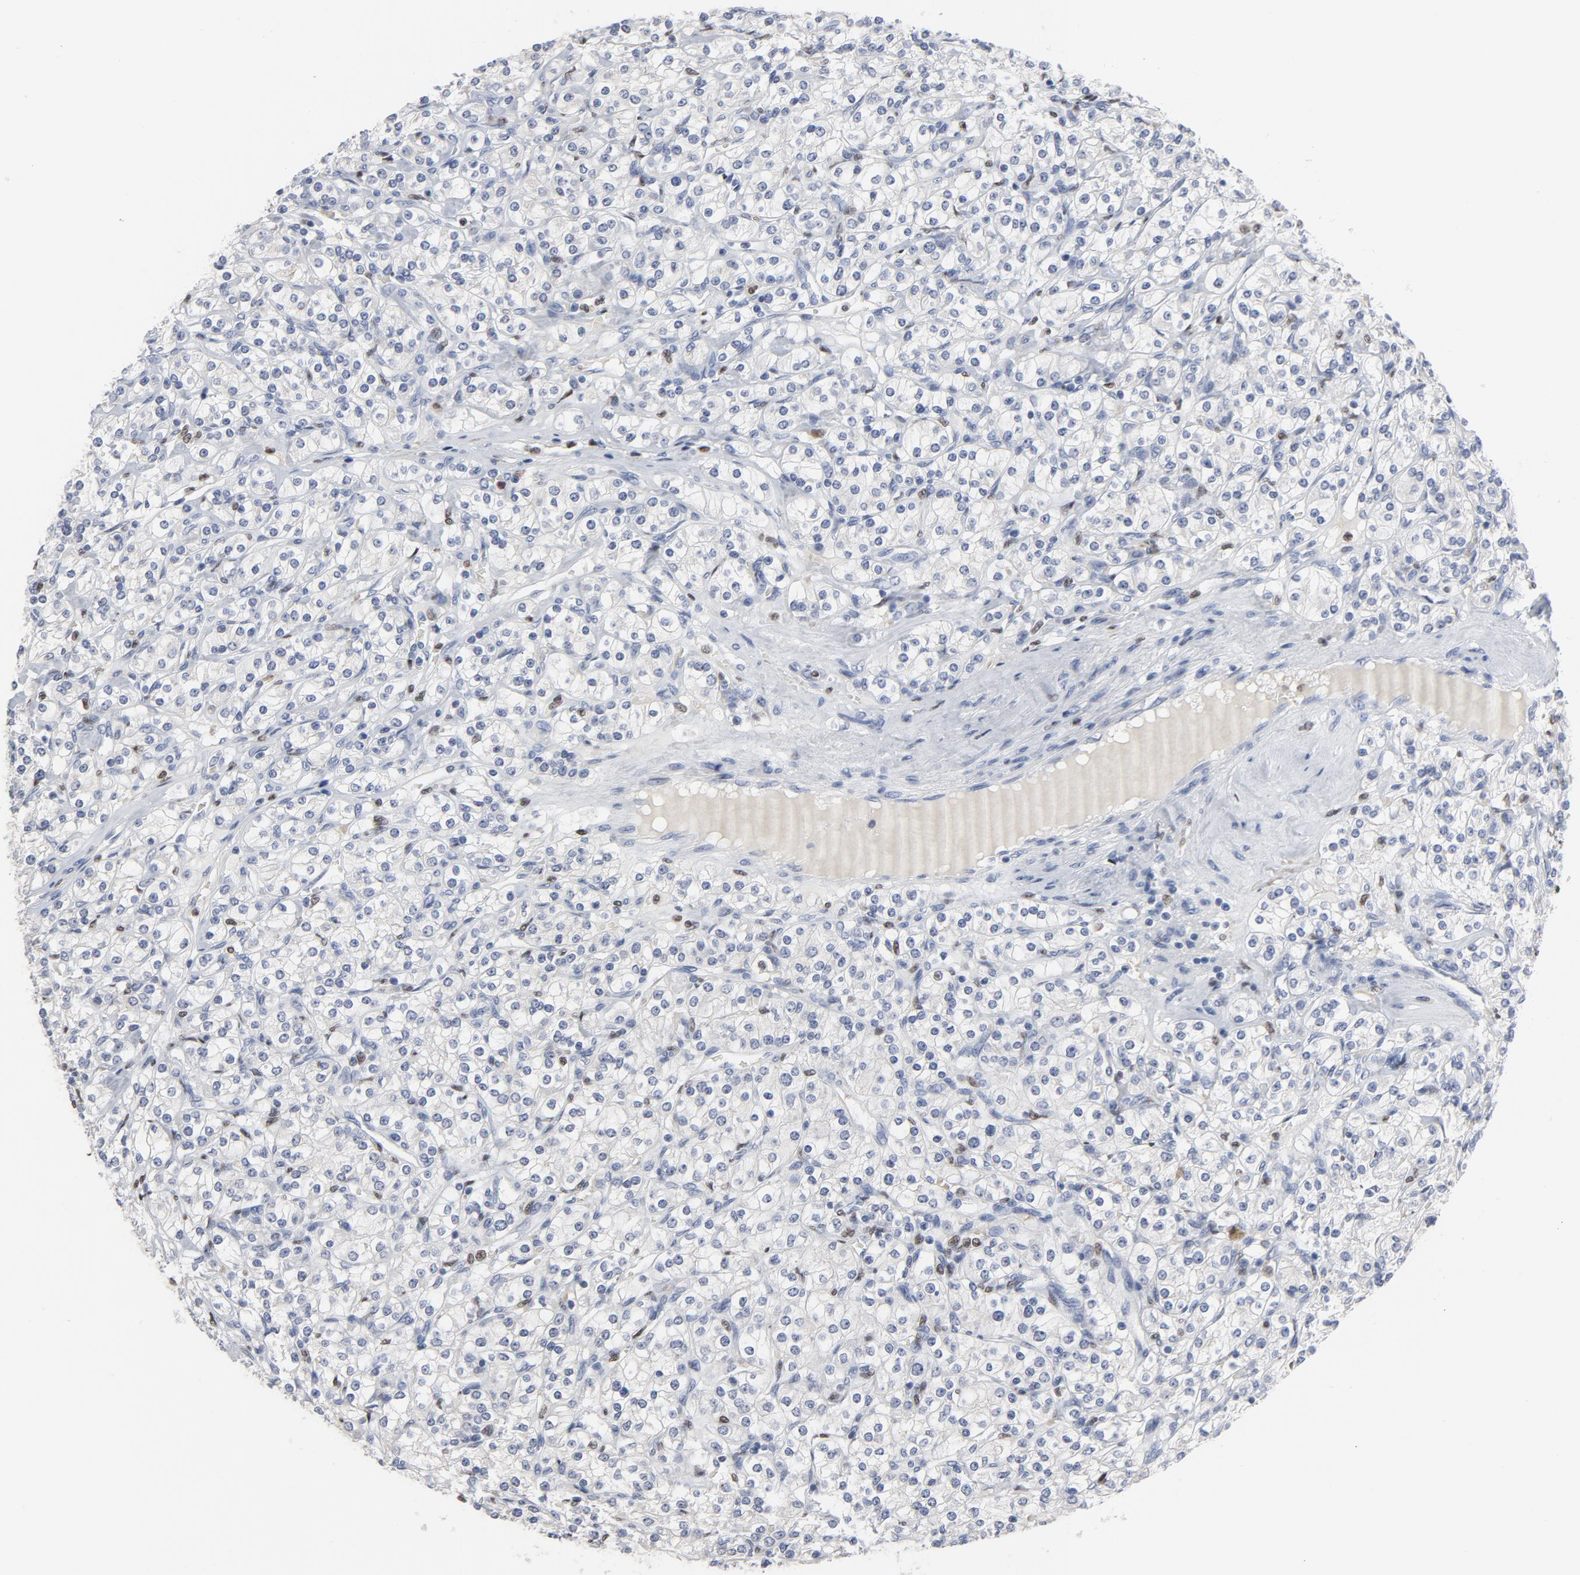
{"staining": {"intensity": "negative", "quantity": "none", "location": "none"}, "tissue": "renal cancer", "cell_type": "Tumor cells", "image_type": "cancer", "snomed": [{"axis": "morphology", "description": "Adenocarcinoma, NOS"}, {"axis": "topography", "description": "Kidney"}], "caption": "This histopathology image is of renal cancer stained with immunohistochemistry to label a protein in brown with the nuclei are counter-stained blue. There is no staining in tumor cells.", "gene": "SPI1", "patient": {"sex": "male", "age": 77}}